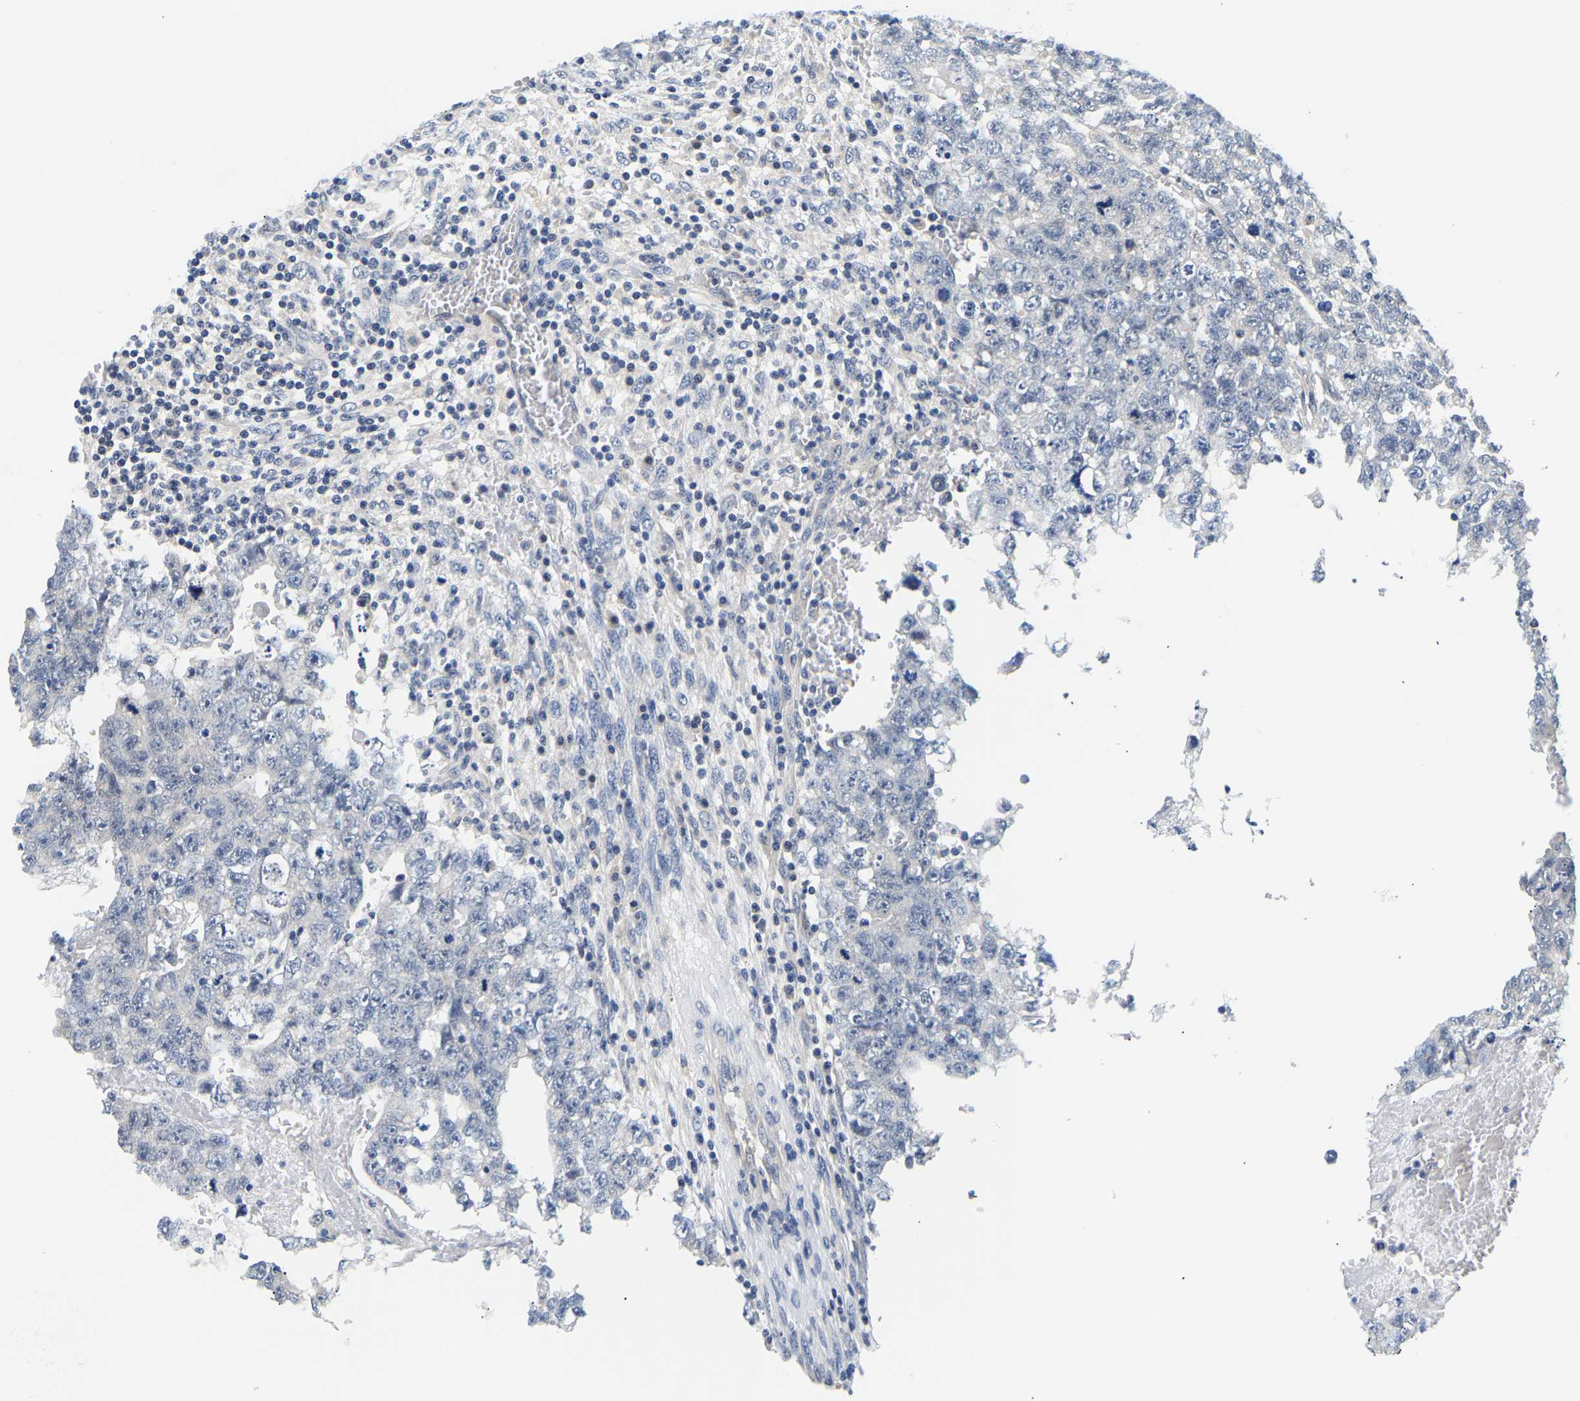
{"staining": {"intensity": "negative", "quantity": "none", "location": "none"}, "tissue": "testis cancer", "cell_type": "Tumor cells", "image_type": "cancer", "snomed": [{"axis": "morphology", "description": "Seminoma, NOS"}, {"axis": "morphology", "description": "Carcinoma, Embryonal, NOS"}, {"axis": "topography", "description": "Testis"}], "caption": "DAB (3,3'-diaminobenzidine) immunohistochemical staining of testis cancer (seminoma) exhibits no significant positivity in tumor cells. The staining was performed using DAB (3,3'-diaminobenzidine) to visualize the protein expression in brown, while the nuclei were stained in blue with hematoxylin (Magnification: 20x).", "gene": "UCHL3", "patient": {"sex": "male", "age": 38}}